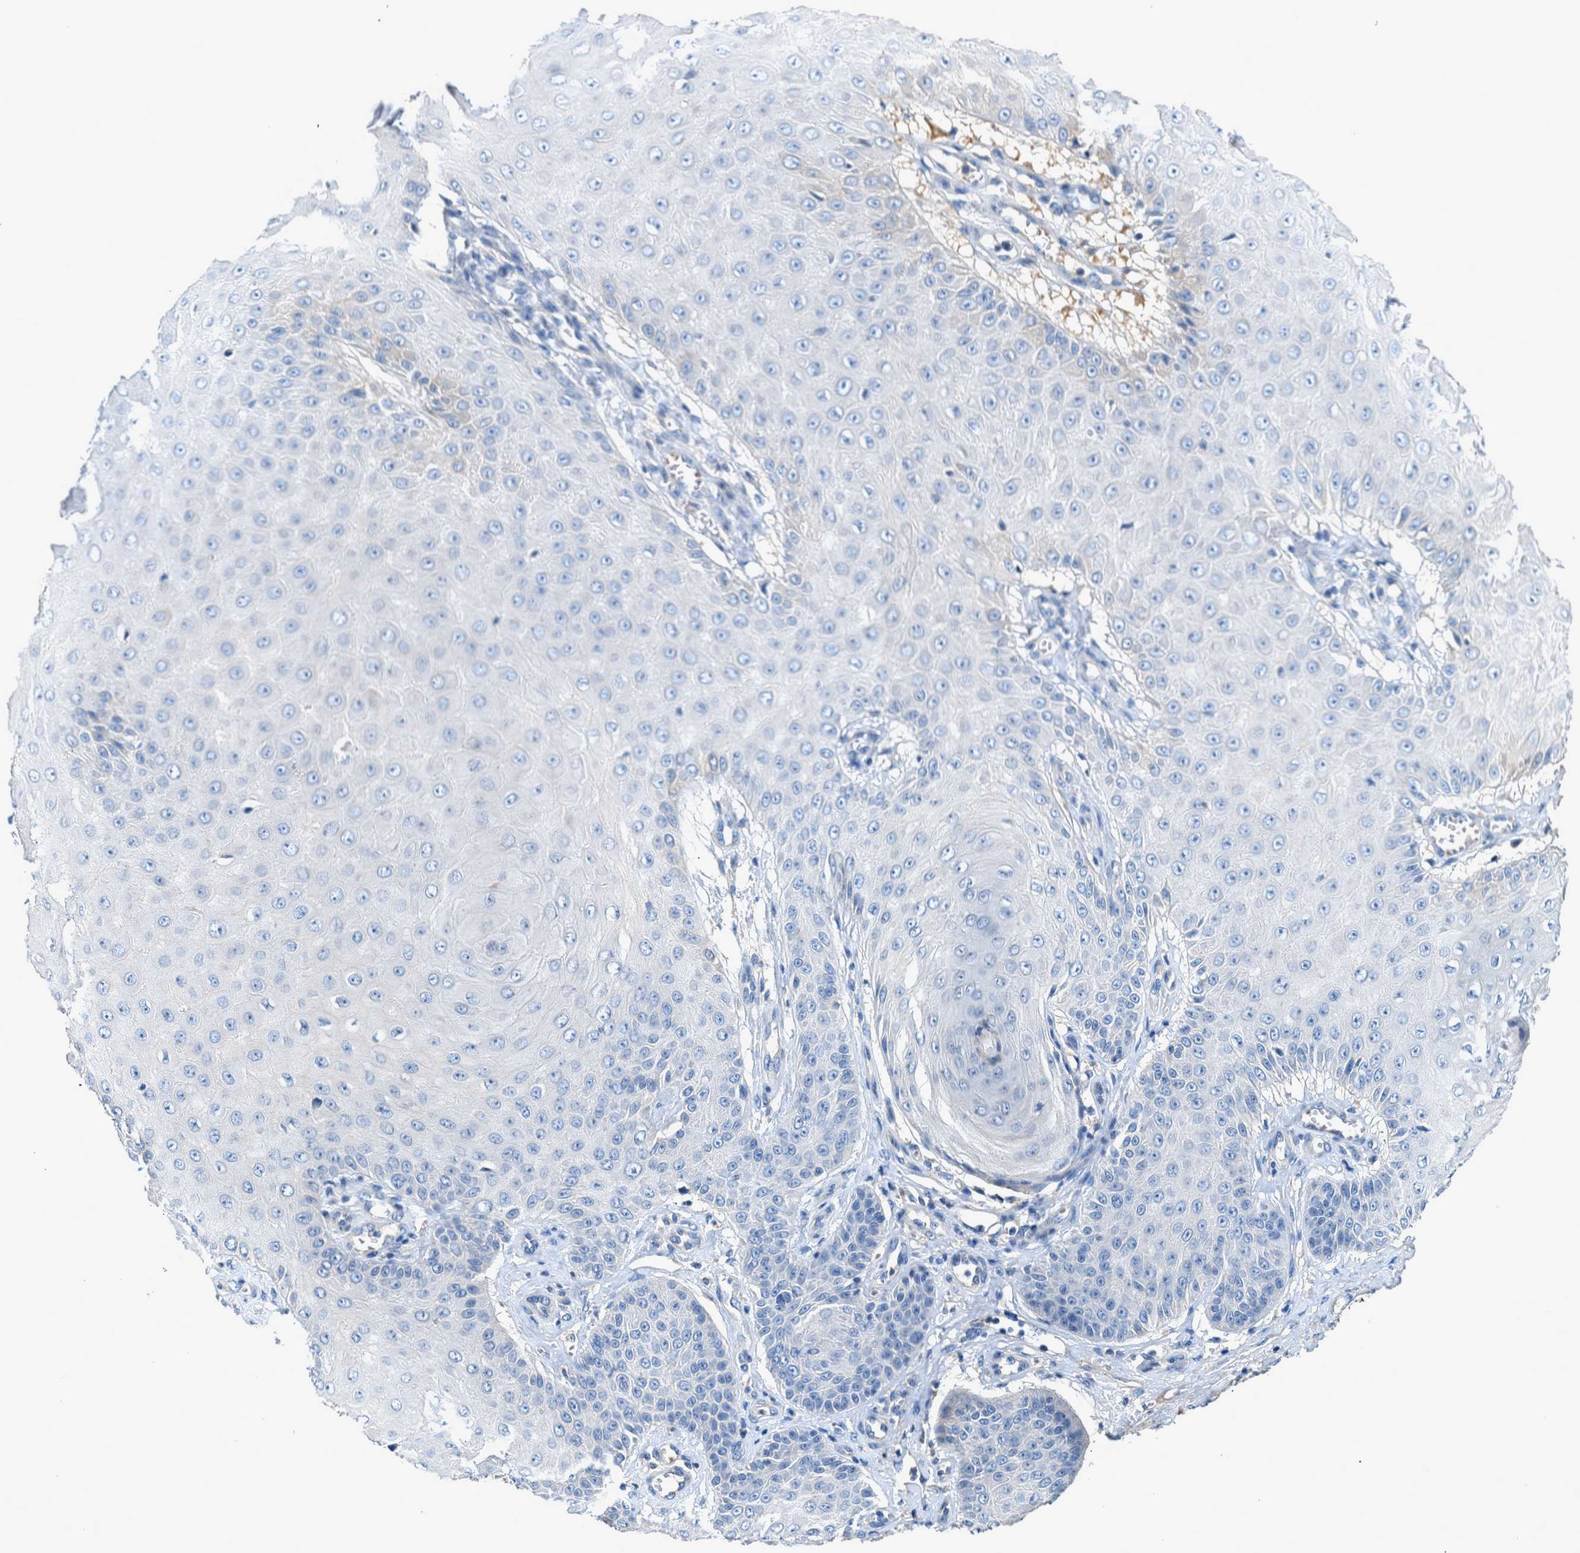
{"staining": {"intensity": "negative", "quantity": "none", "location": "none"}, "tissue": "skin cancer", "cell_type": "Tumor cells", "image_type": "cancer", "snomed": [{"axis": "morphology", "description": "Squamous cell carcinoma, NOS"}, {"axis": "topography", "description": "Skin"}], "caption": "An image of skin squamous cell carcinoma stained for a protein displays no brown staining in tumor cells.", "gene": "RWDD2B", "patient": {"sex": "male", "age": 74}}